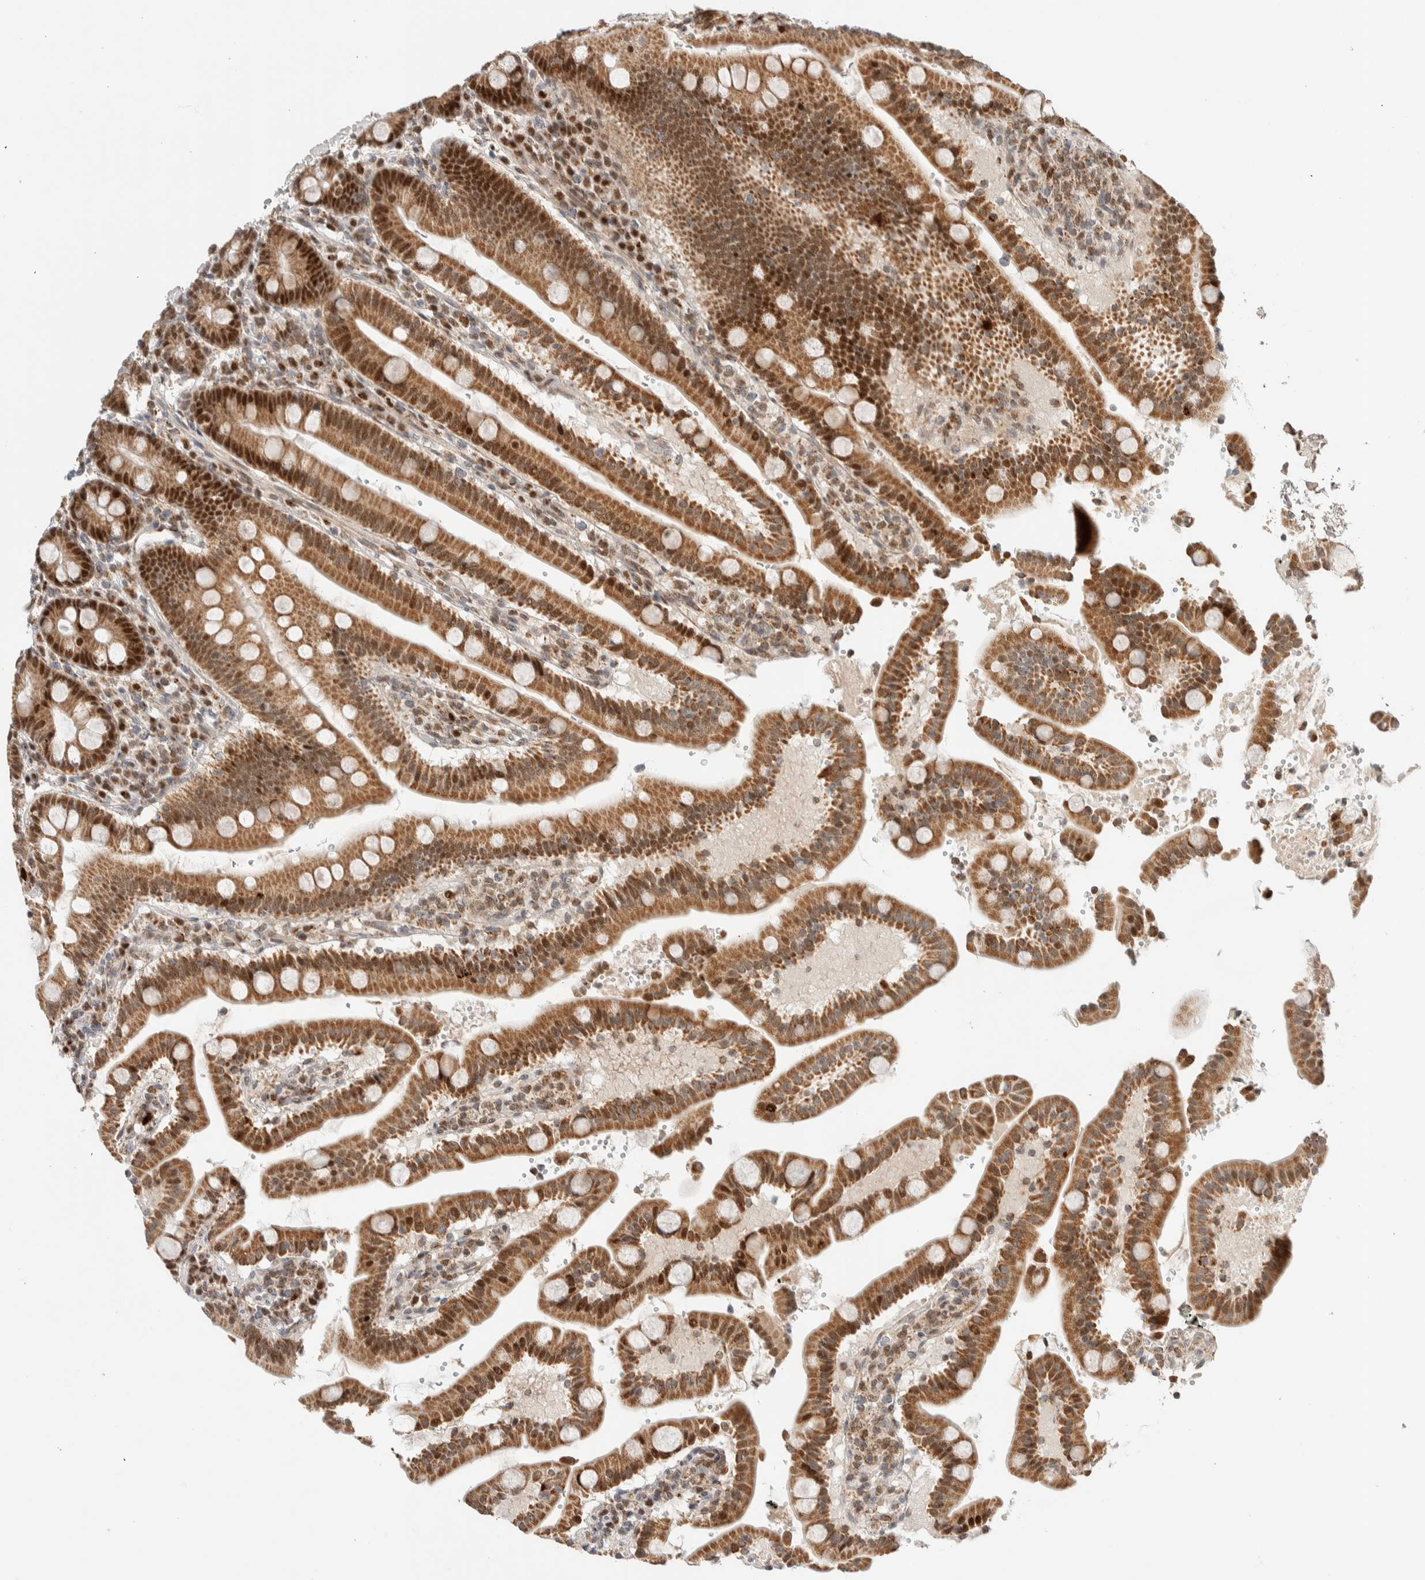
{"staining": {"intensity": "strong", "quantity": ">75%", "location": "cytoplasmic/membranous,nuclear"}, "tissue": "duodenum", "cell_type": "Glandular cells", "image_type": "normal", "snomed": [{"axis": "morphology", "description": "Normal tissue, NOS"}, {"axis": "topography", "description": "Small intestine, NOS"}], "caption": "The image shows staining of benign duodenum, revealing strong cytoplasmic/membranous,nuclear protein positivity (brown color) within glandular cells.", "gene": "TSPAN32", "patient": {"sex": "female", "age": 71}}